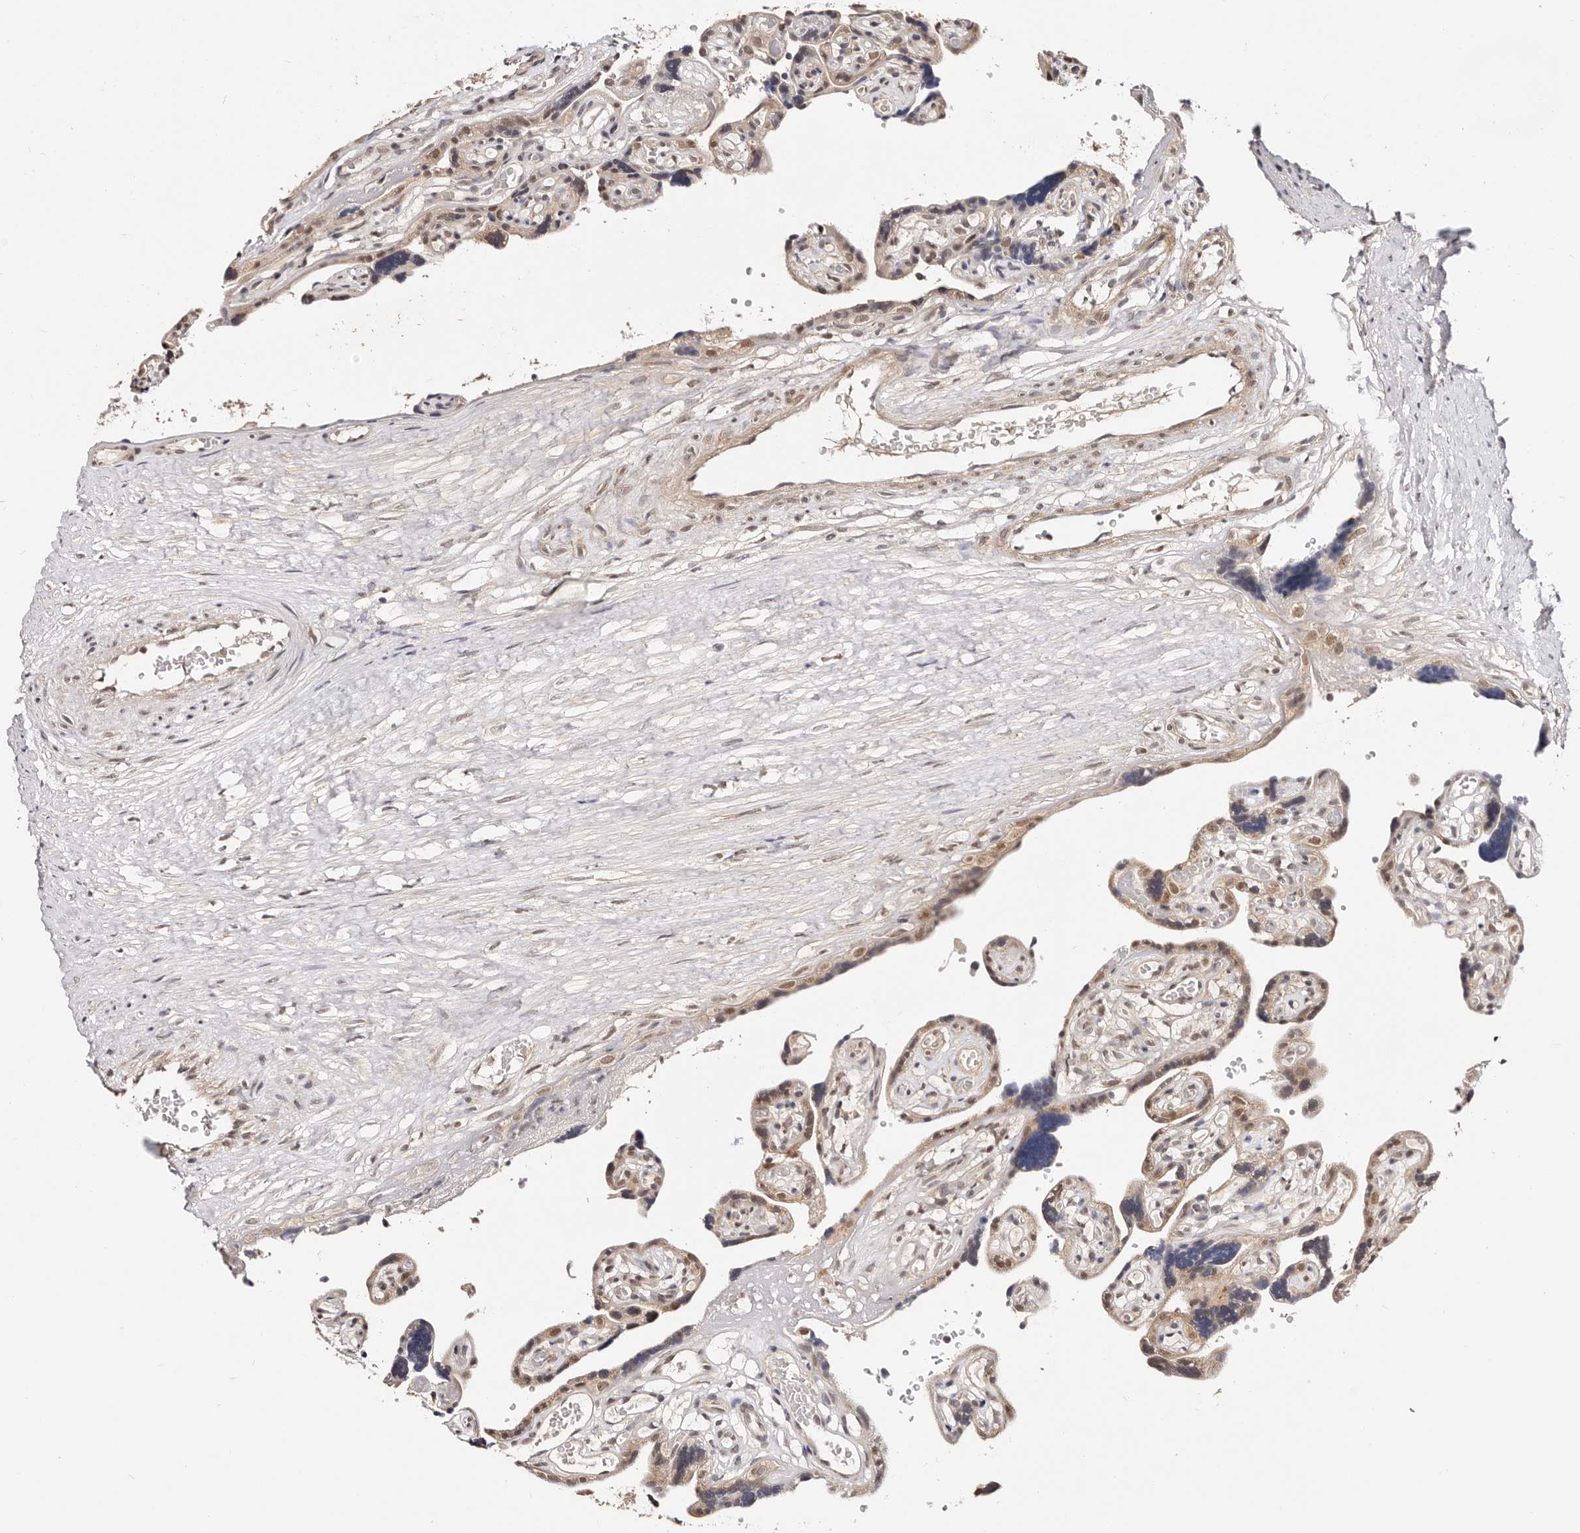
{"staining": {"intensity": "moderate", "quantity": ">75%", "location": "cytoplasmic/membranous"}, "tissue": "placenta", "cell_type": "Decidual cells", "image_type": "normal", "snomed": [{"axis": "morphology", "description": "Normal tissue, NOS"}, {"axis": "topography", "description": "Placenta"}], "caption": "IHC micrograph of benign placenta stained for a protein (brown), which exhibits medium levels of moderate cytoplasmic/membranous positivity in approximately >75% of decidual cells.", "gene": "VIPAS39", "patient": {"sex": "female", "age": 30}}